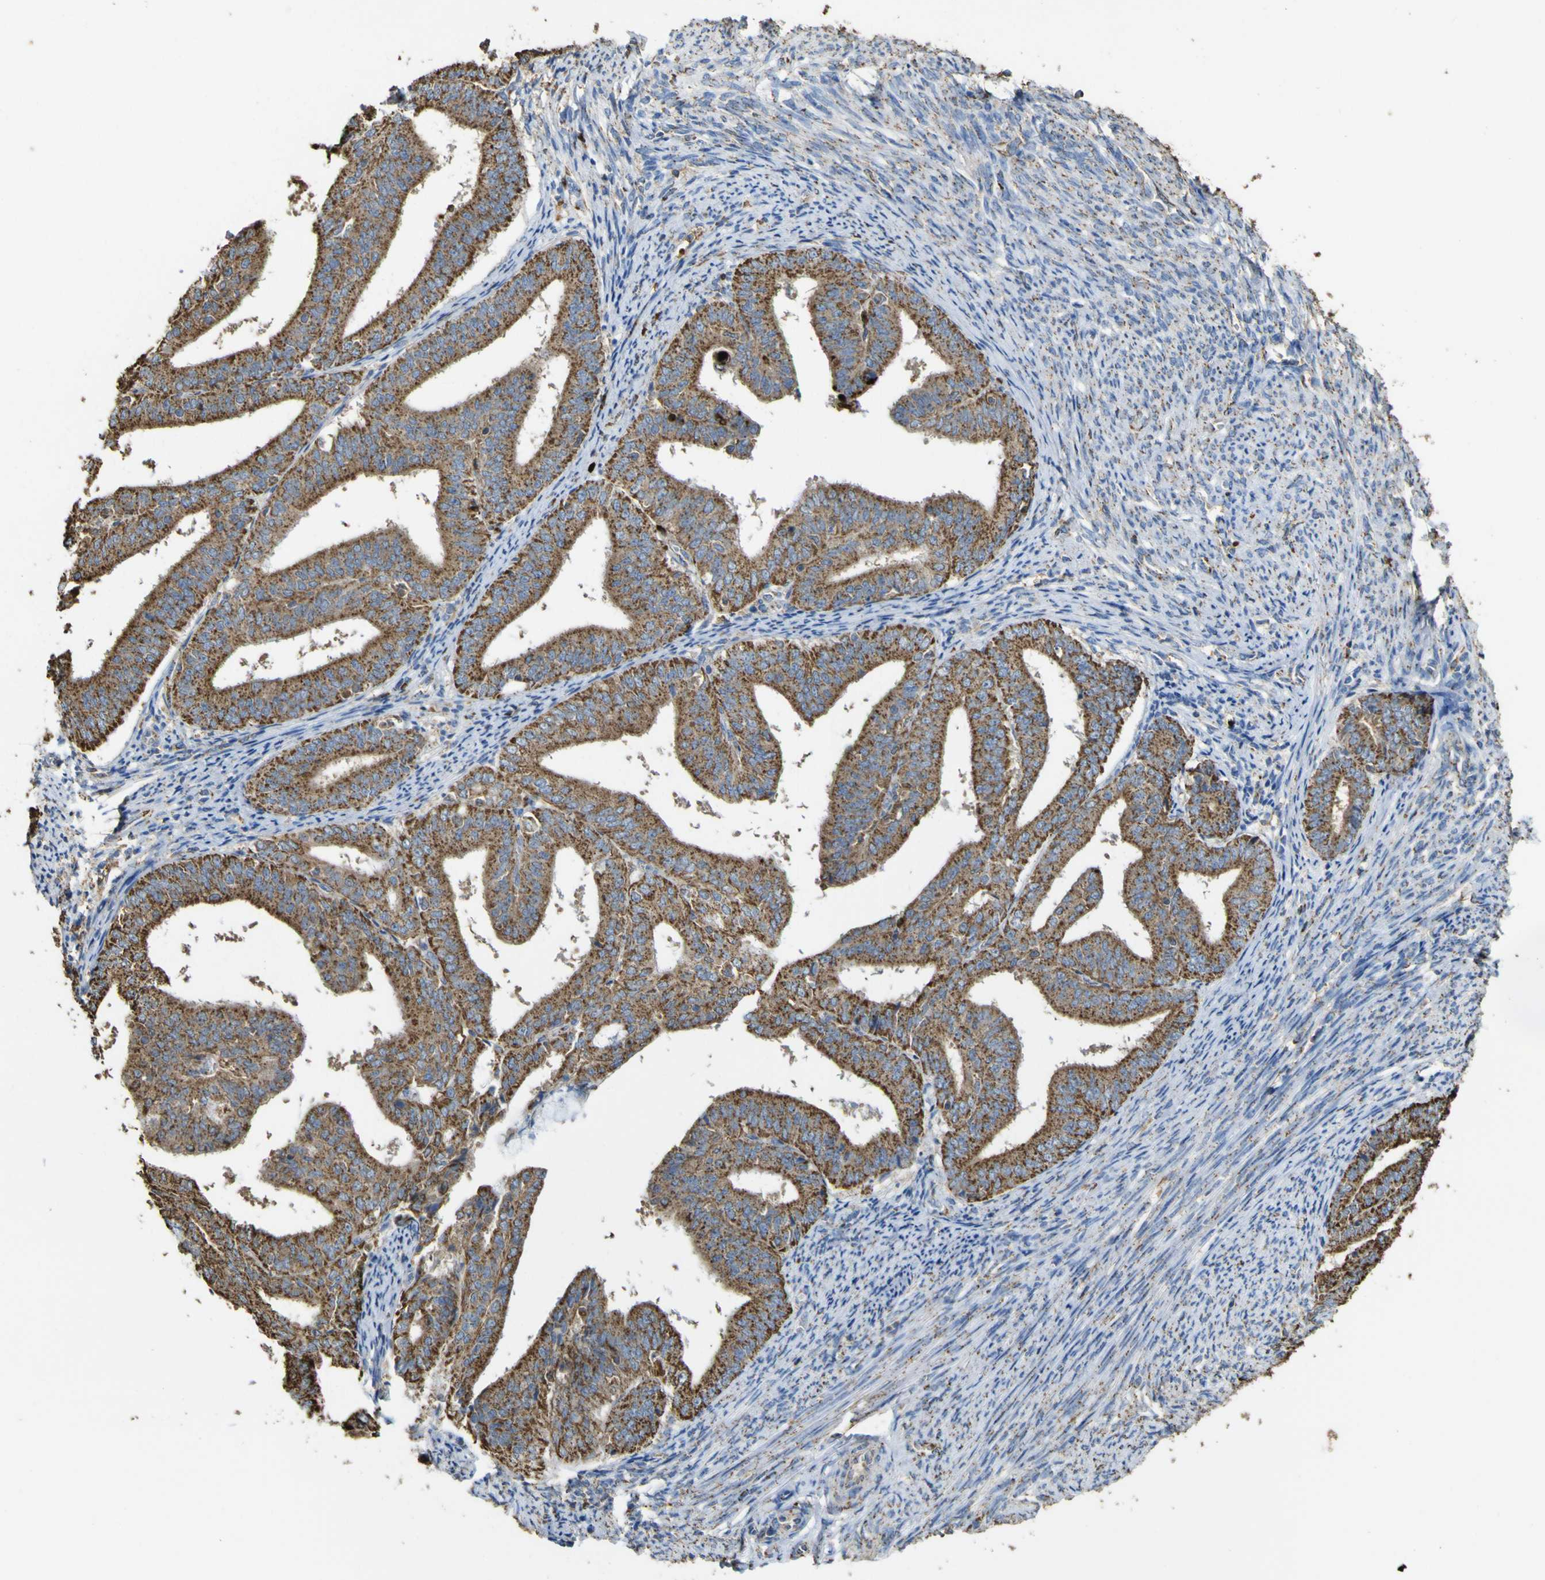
{"staining": {"intensity": "strong", "quantity": ">75%", "location": "cytoplasmic/membranous"}, "tissue": "endometrial cancer", "cell_type": "Tumor cells", "image_type": "cancer", "snomed": [{"axis": "morphology", "description": "Adenocarcinoma, NOS"}, {"axis": "topography", "description": "Endometrium"}], "caption": "Adenocarcinoma (endometrial) tissue reveals strong cytoplasmic/membranous expression in approximately >75% of tumor cells, visualized by immunohistochemistry.", "gene": "ACSL3", "patient": {"sex": "female", "age": 63}}